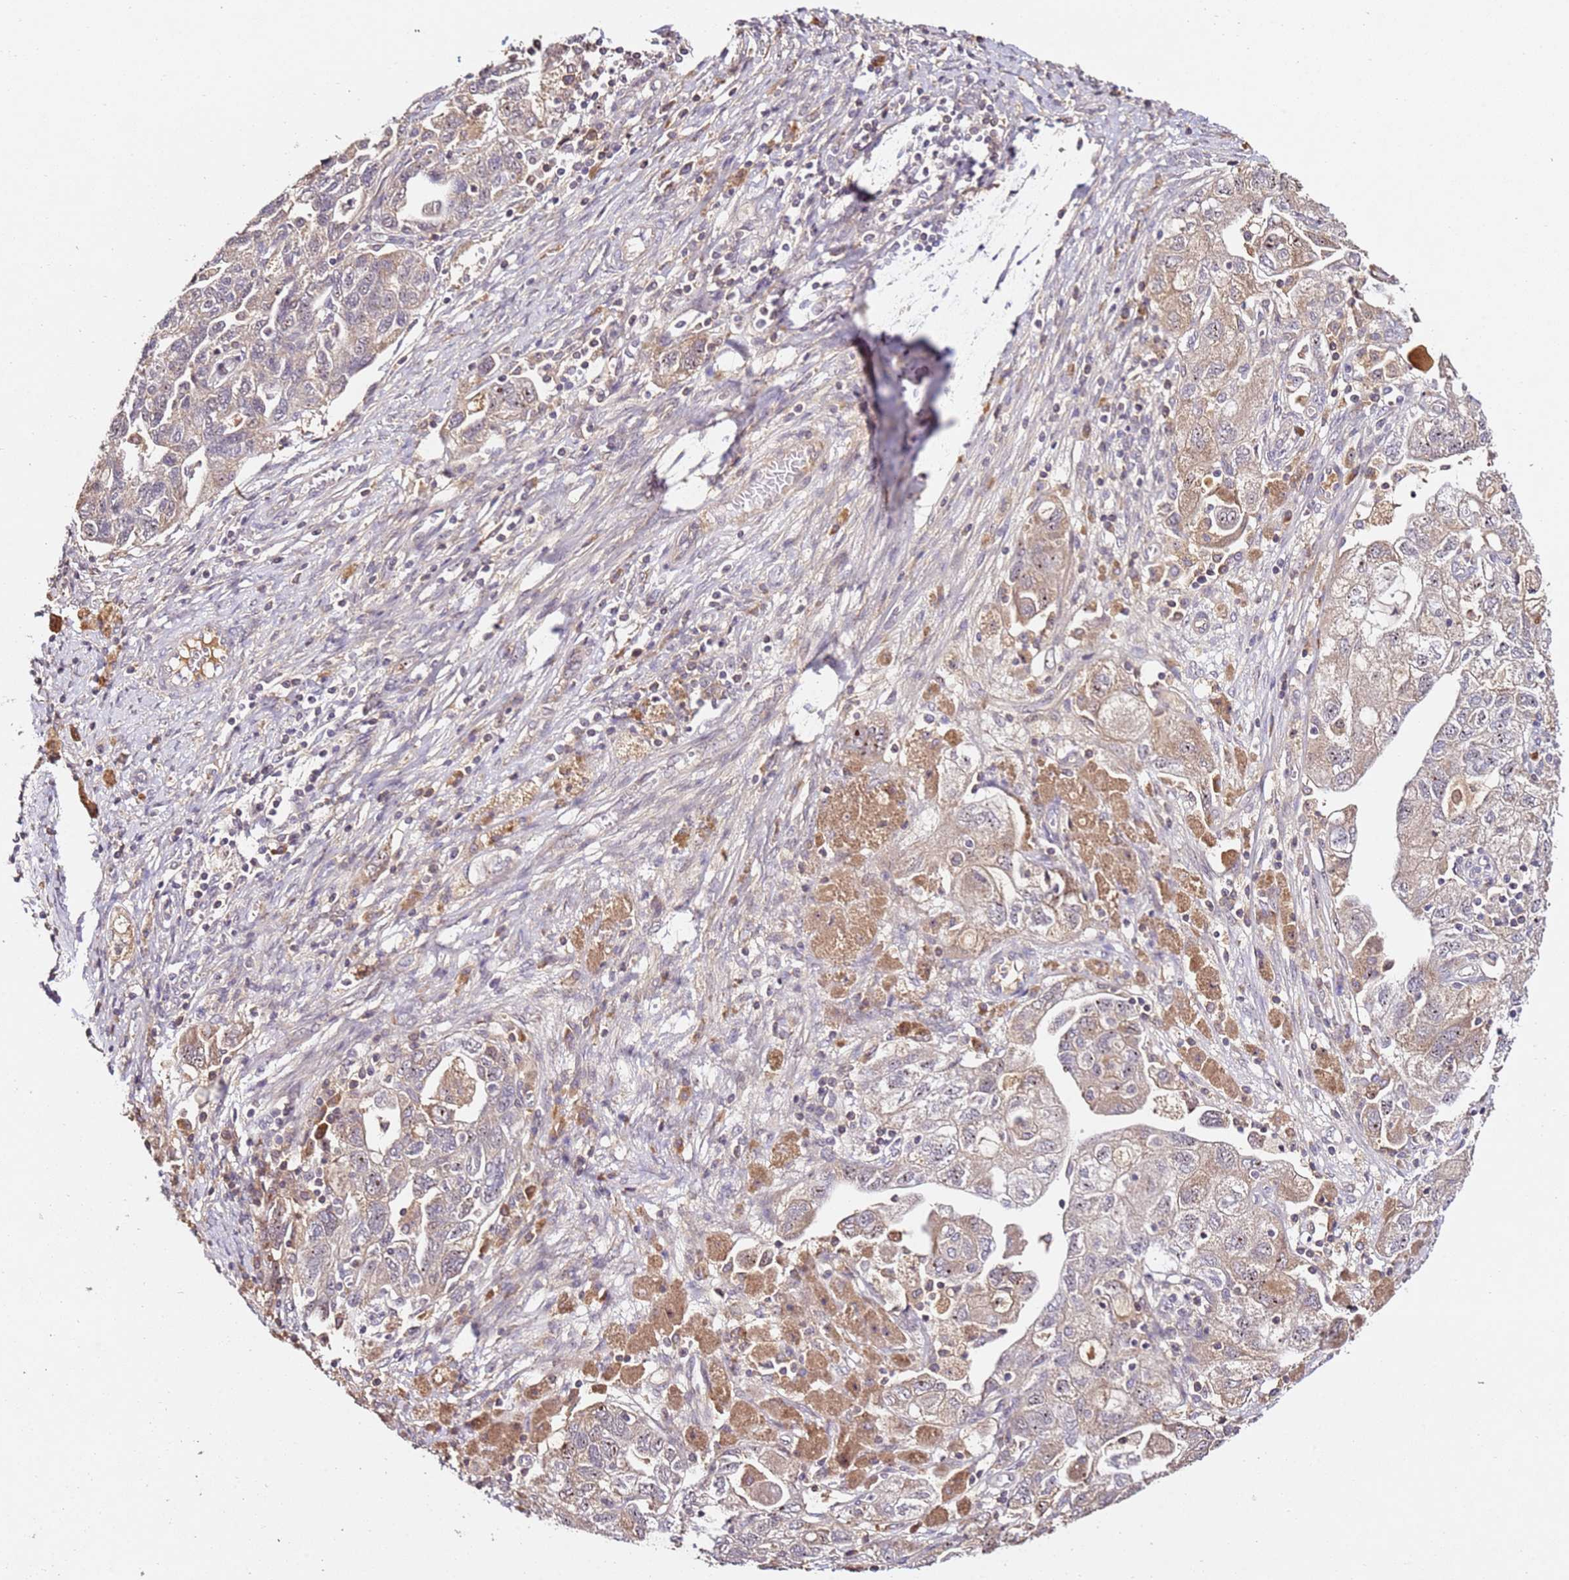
{"staining": {"intensity": "weak", "quantity": ">75%", "location": "cytoplasmic/membranous"}, "tissue": "ovarian cancer", "cell_type": "Tumor cells", "image_type": "cancer", "snomed": [{"axis": "morphology", "description": "Carcinoma, NOS"}, {"axis": "morphology", "description": "Cystadenocarcinoma, serous, NOS"}, {"axis": "topography", "description": "Ovary"}], "caption": "Immunohistochemical staining of human ovarian cancer (serous cystadenocarcinoma) demonstrates low levels of weak cytoplasmic/membranous protein staining in about >75% of tumor cells.", "gene": "DDX27", "patient": {"sex": "female", "age": 69}}